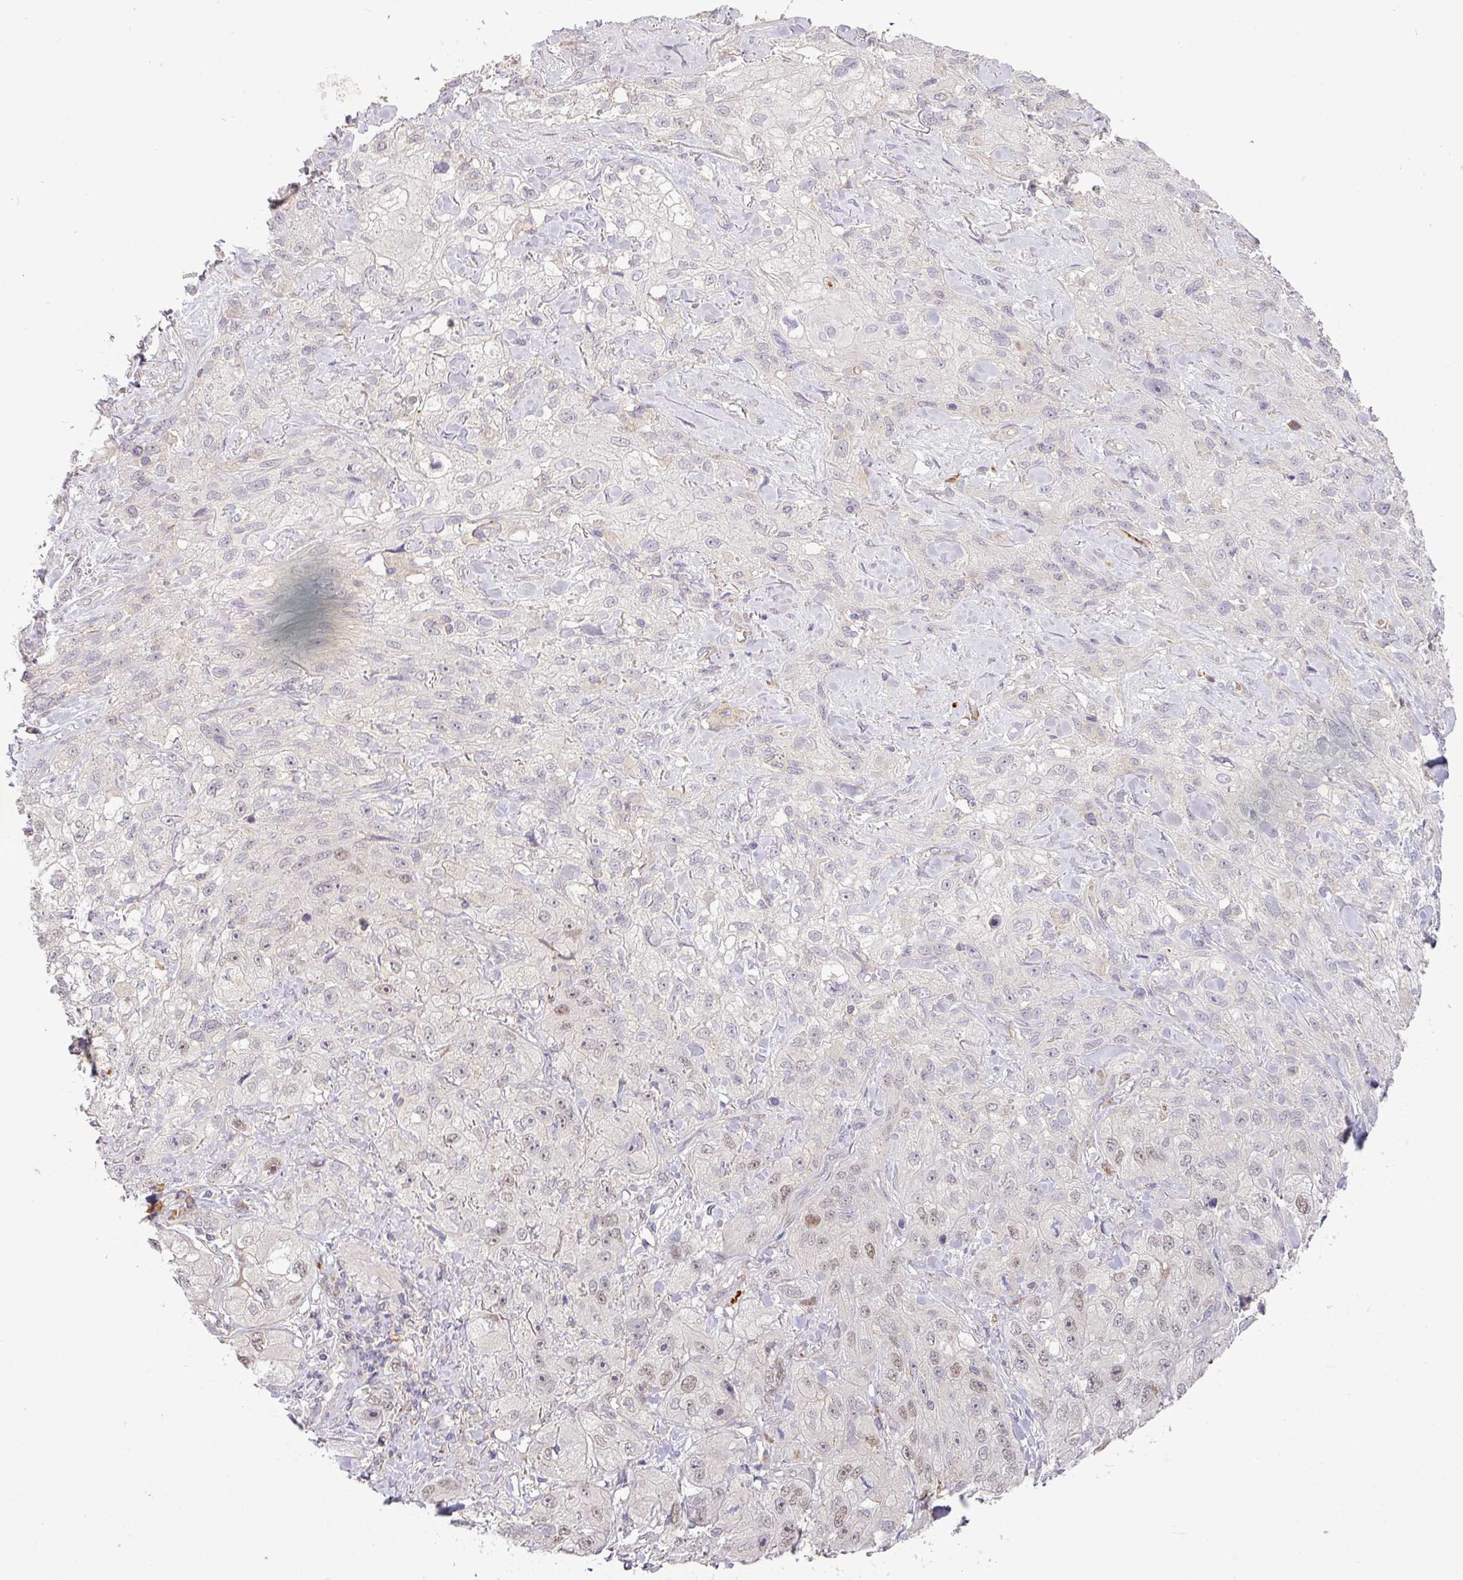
{"staining": {"intensity": "weak", "quantity": "<25%", "location": "nuclear"}, "tissue": "skin cancer", "cell_type": "Tumor cells", "image_type": "cancer", "snomed": [{"axis": "morphology", "description": "Squamous cell carcinoma, NOS"}, {"axis": "topography", "description": "Skin"}, {"axis": "topography", "description": "Vulva"}], "caption": "Tumor cells show no significant positivity in skin cancer.", "gene": "TPRA1", "patient": {"sex": "female", "age": 86}}